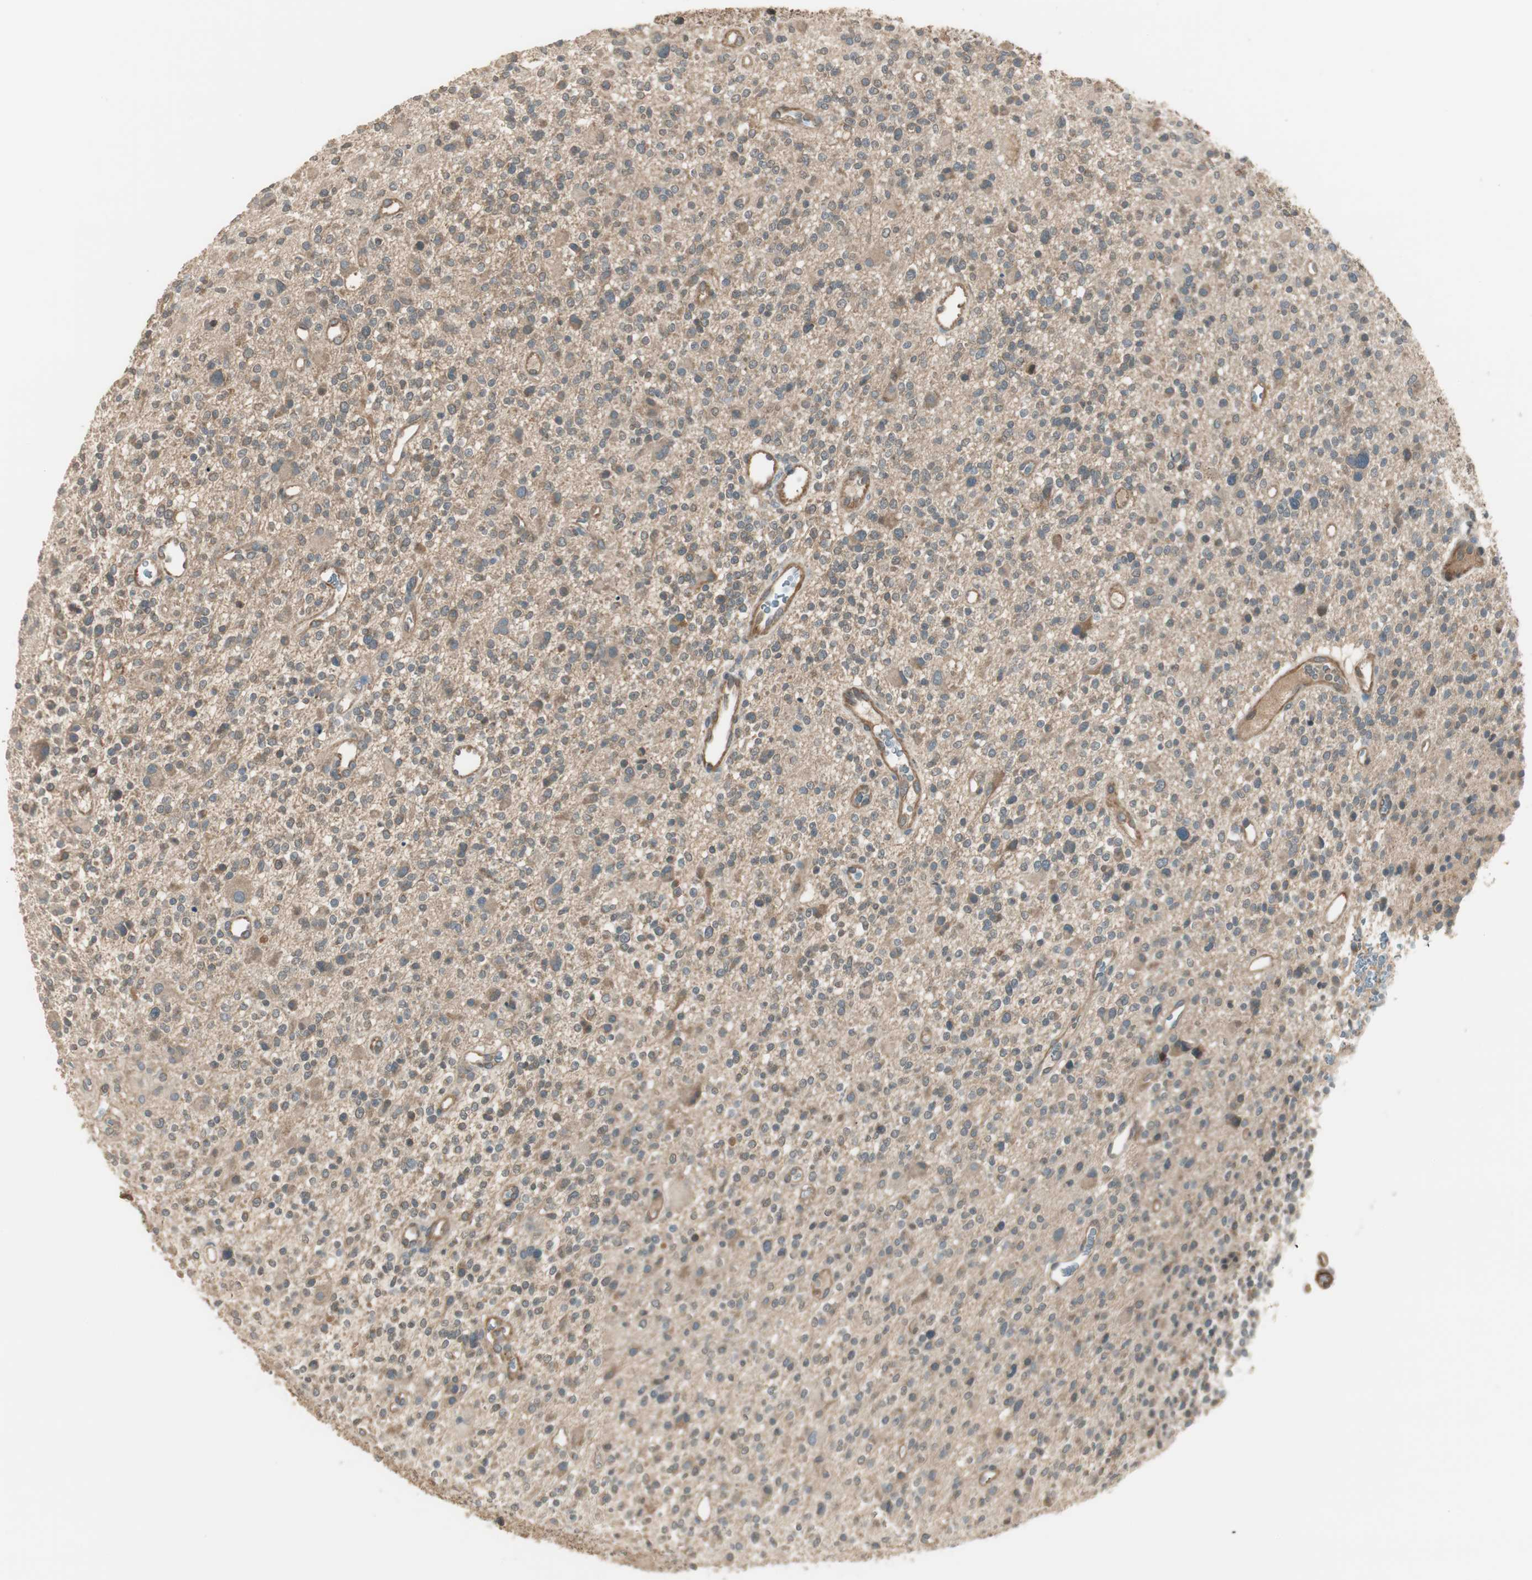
{"staining": {"intensity": "moderate", "quantity": "<25%", "location": "cytoplasmic/membranous"}, "tissue": "glioma", "cell_type": "Tumor cells", "image_type": "cancer", "snomed": [{"axis": "morphology", "description": "Glioma, malignant, High grade"}, {"axis": "topography", "description": "Brain"}], "caption": "Approximately <25% of tumor cells in malignant glioma (high-grade) display moderate cytoplasmic/membranous protein staining as visualized by brown immunohistochemical staining.", "gene": "PFDN5", "patient": {"sex": "male", "age": 48}}